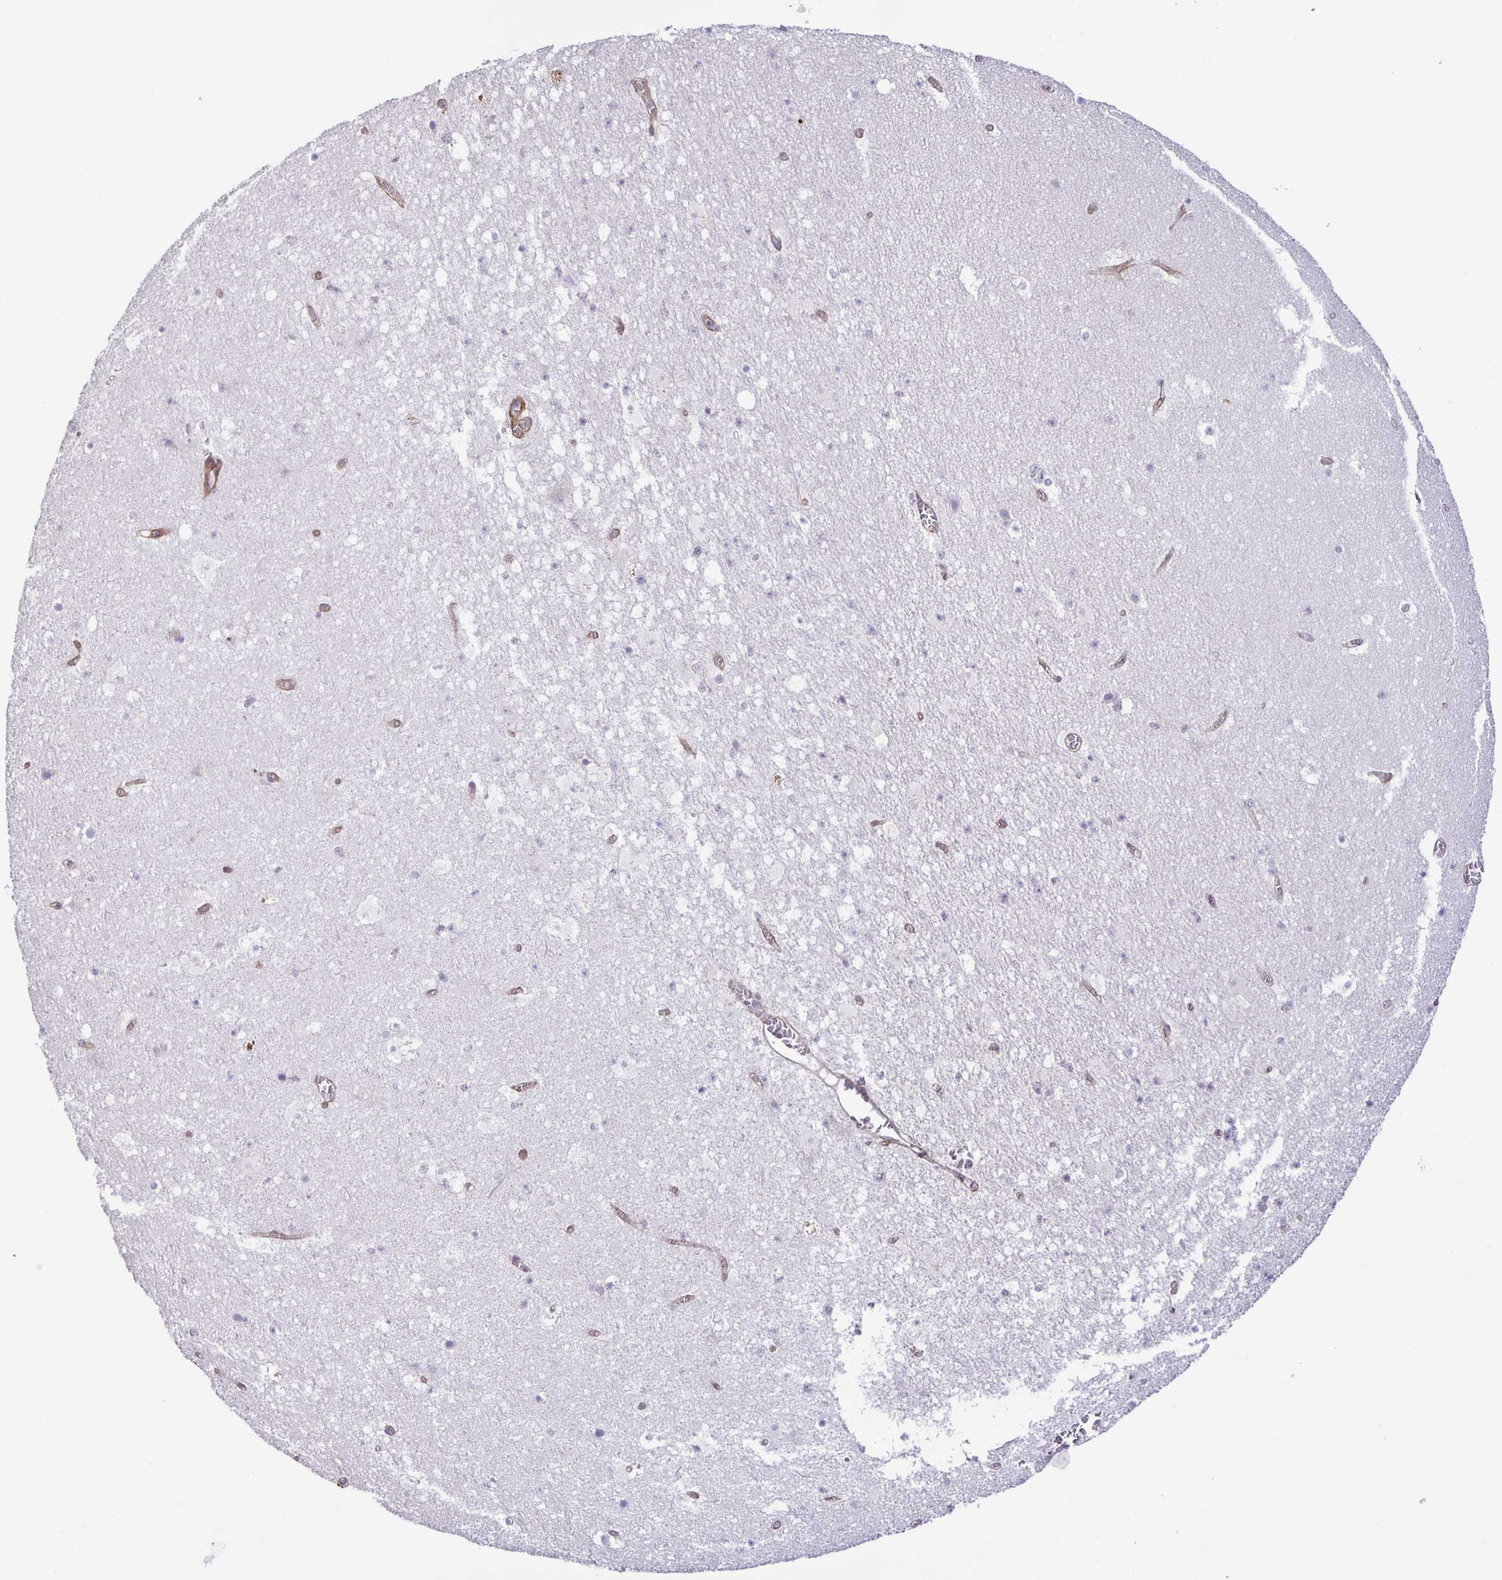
{"staining": {"intensity": "negative", "quantity": "none", "location": "none"}, "tissue": "hippocampus", "cell_type": "Glial cells", "image_type": "normal", "snomed": [{"axis": "morphology", "description": "Normal tissue, NOS"}, {"axis": "topography", "description": "Hippocampus"}], "caption": "Benign hippocampus was stained to show a protein in brown. There is no significant staining in glial cells. (DAB IHC visualized using brightfield microscopy, high magnification).", "gene": "BOLL", "patient": {"sex": "female", "age": 42}}